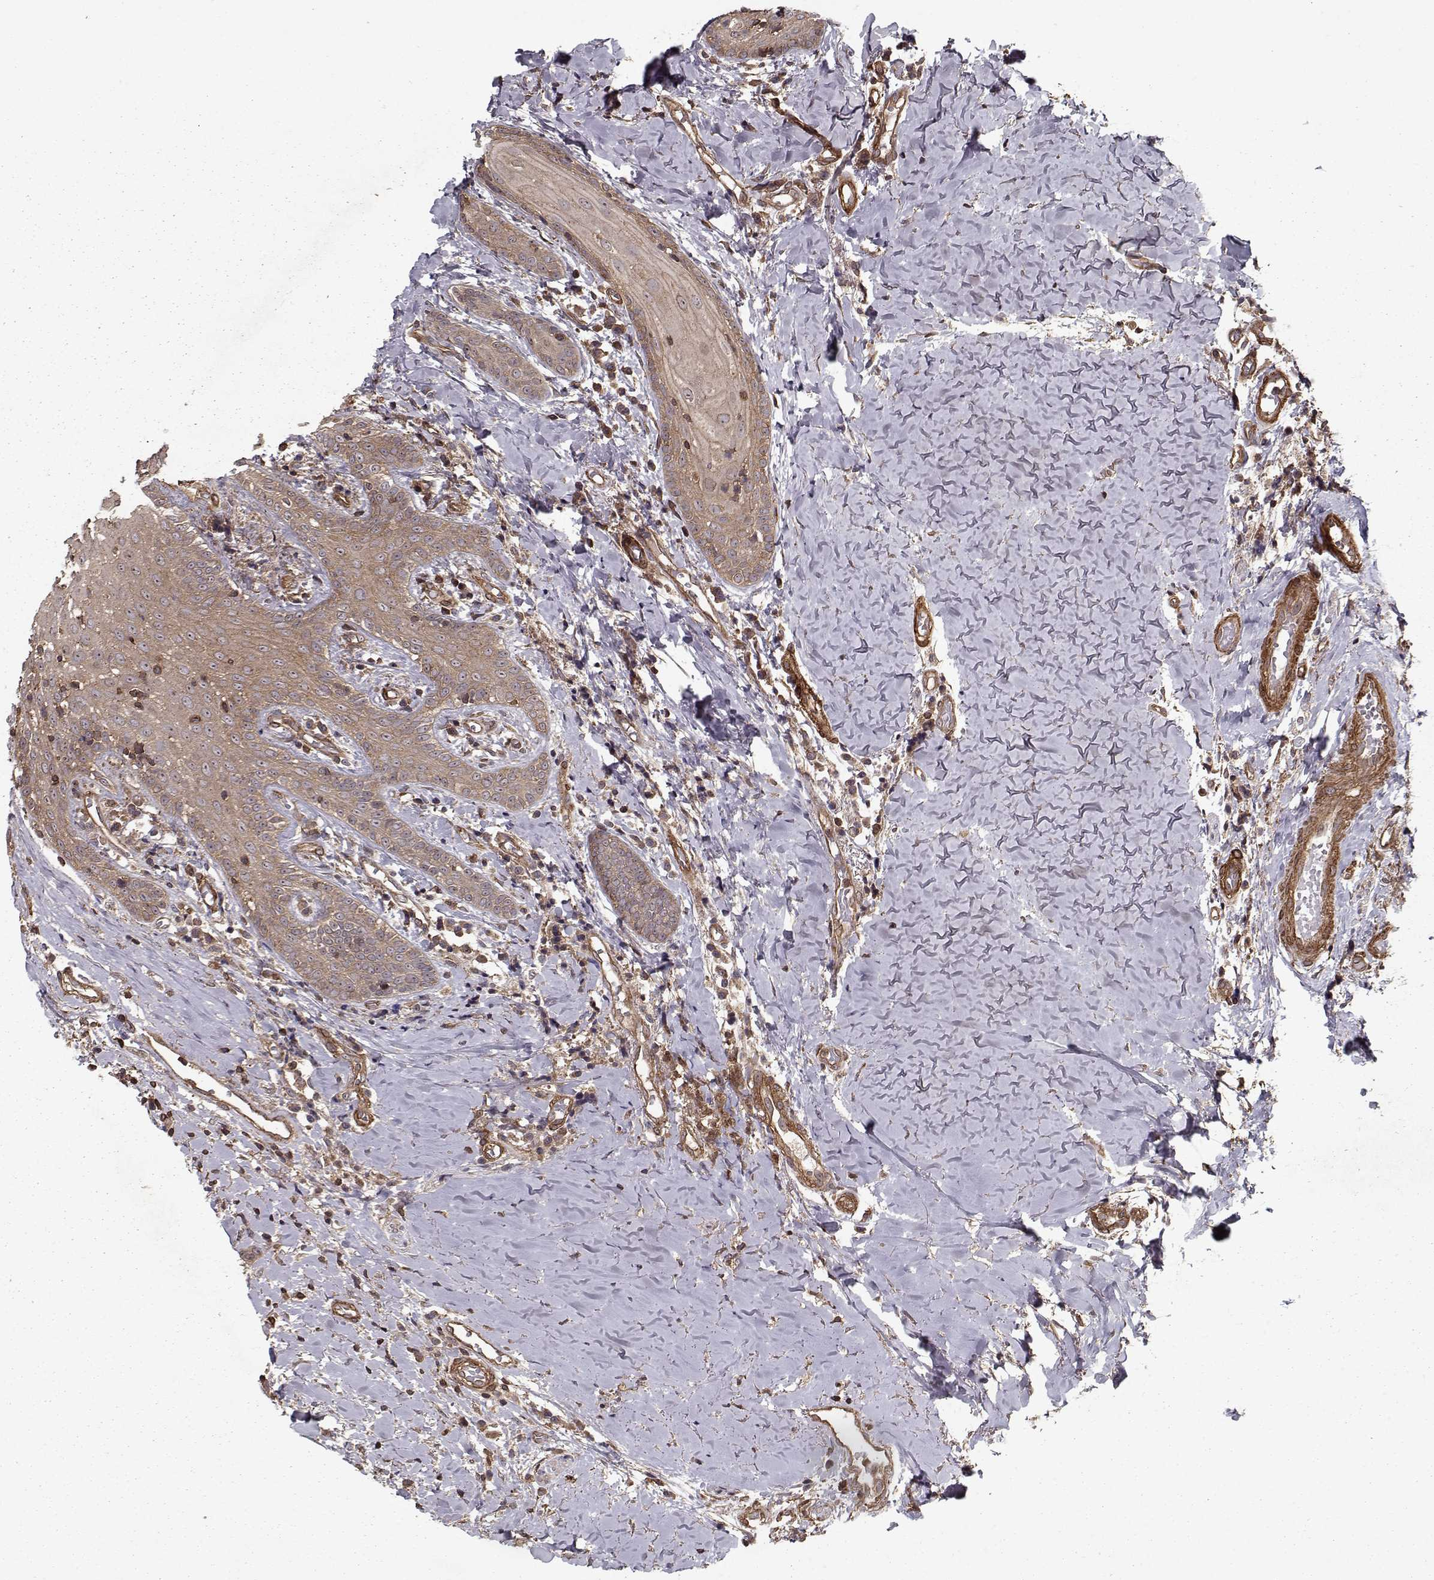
{"staining": {"intensity": "weak", "quantity": ">75%", "location": "cytoplasmic/membranous"}, "tissue": "head and neck cancer", "cell_type": "Tumor cells", "image_type": "cancer", "snomed": [{"axis": "morphology", "description": "Normal tissue, NOS"}, {"axis": "morphology", "description": "Squamous cell carcinoma, NOS"}, {"axis": "topography", "description": "Oral tissue"}, {"axis": "topography", "description": "Salivary gland"}, {"axis": "topography", "description": "Head-Neck"}], "caption": "Immunohistochemistry histopathology image of neoplastic tissue: head and neck squamous cell carcinoma stained using IHC displays low levels of weak protein expression localized specifically in the cytoplasmic/membranous of tumor cells, appearing as a cytoplasmic/membranous brown color.", "gene": "PPP1R12A", "patient": {"sex": "female", "age": 62}}